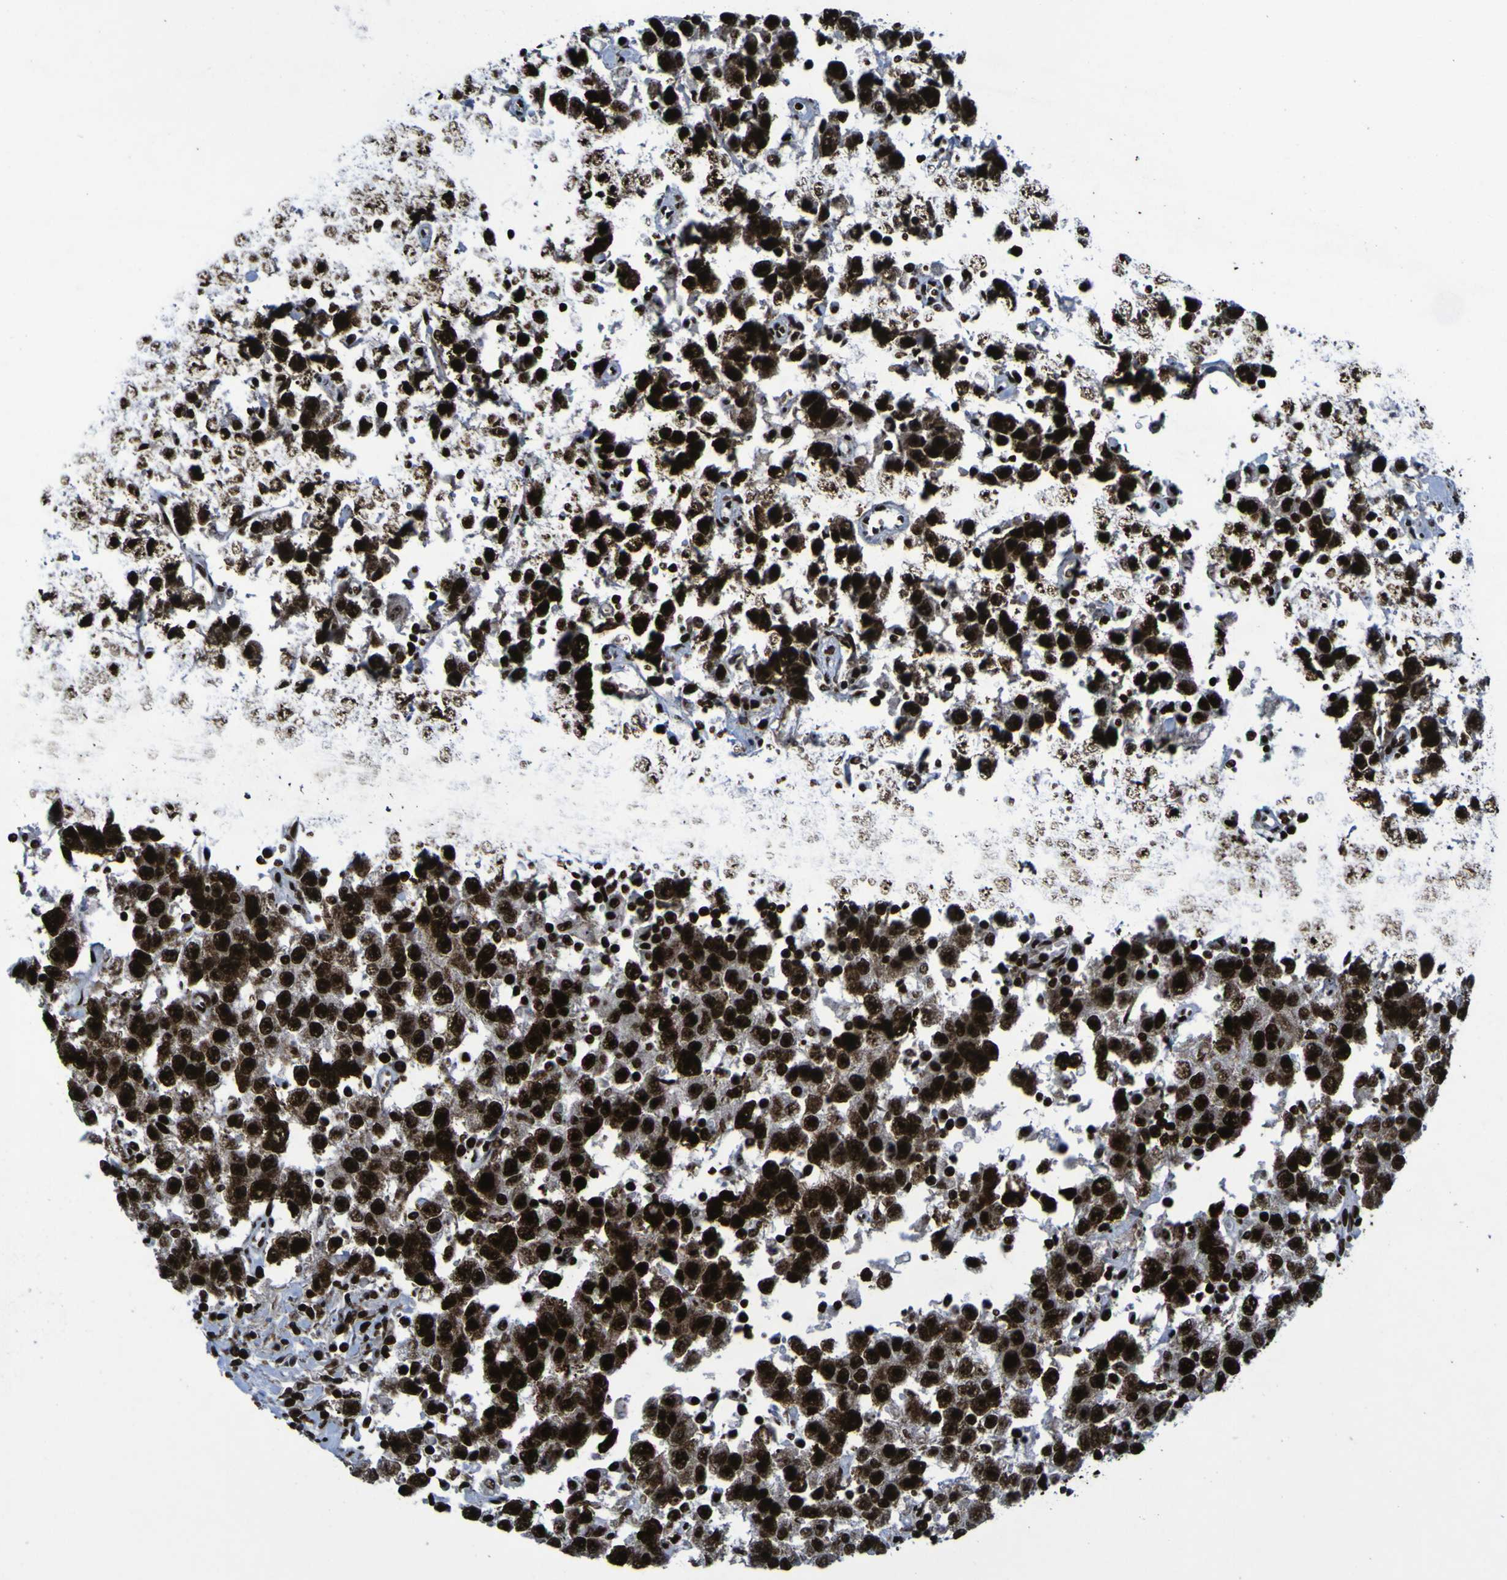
{"staining": {"intensity": "strong", "quantity": ">75%", "location": "nuclear"}, "tissue": "testis cancer", "cell_type": "Tumor cells", "image_type": "cancer", "snomed": [{"axis": "morphology", "description": "Seminoma, NOS"}, {"axis": "topography", "description": "Testis"}], "caption": "Protein expression analysis of human testis seminoma reveals strong nuclear staining in approximately >75% of tumor cells.", "gene": "NPM1", "patient": {"sex": "male", "age": 41}}